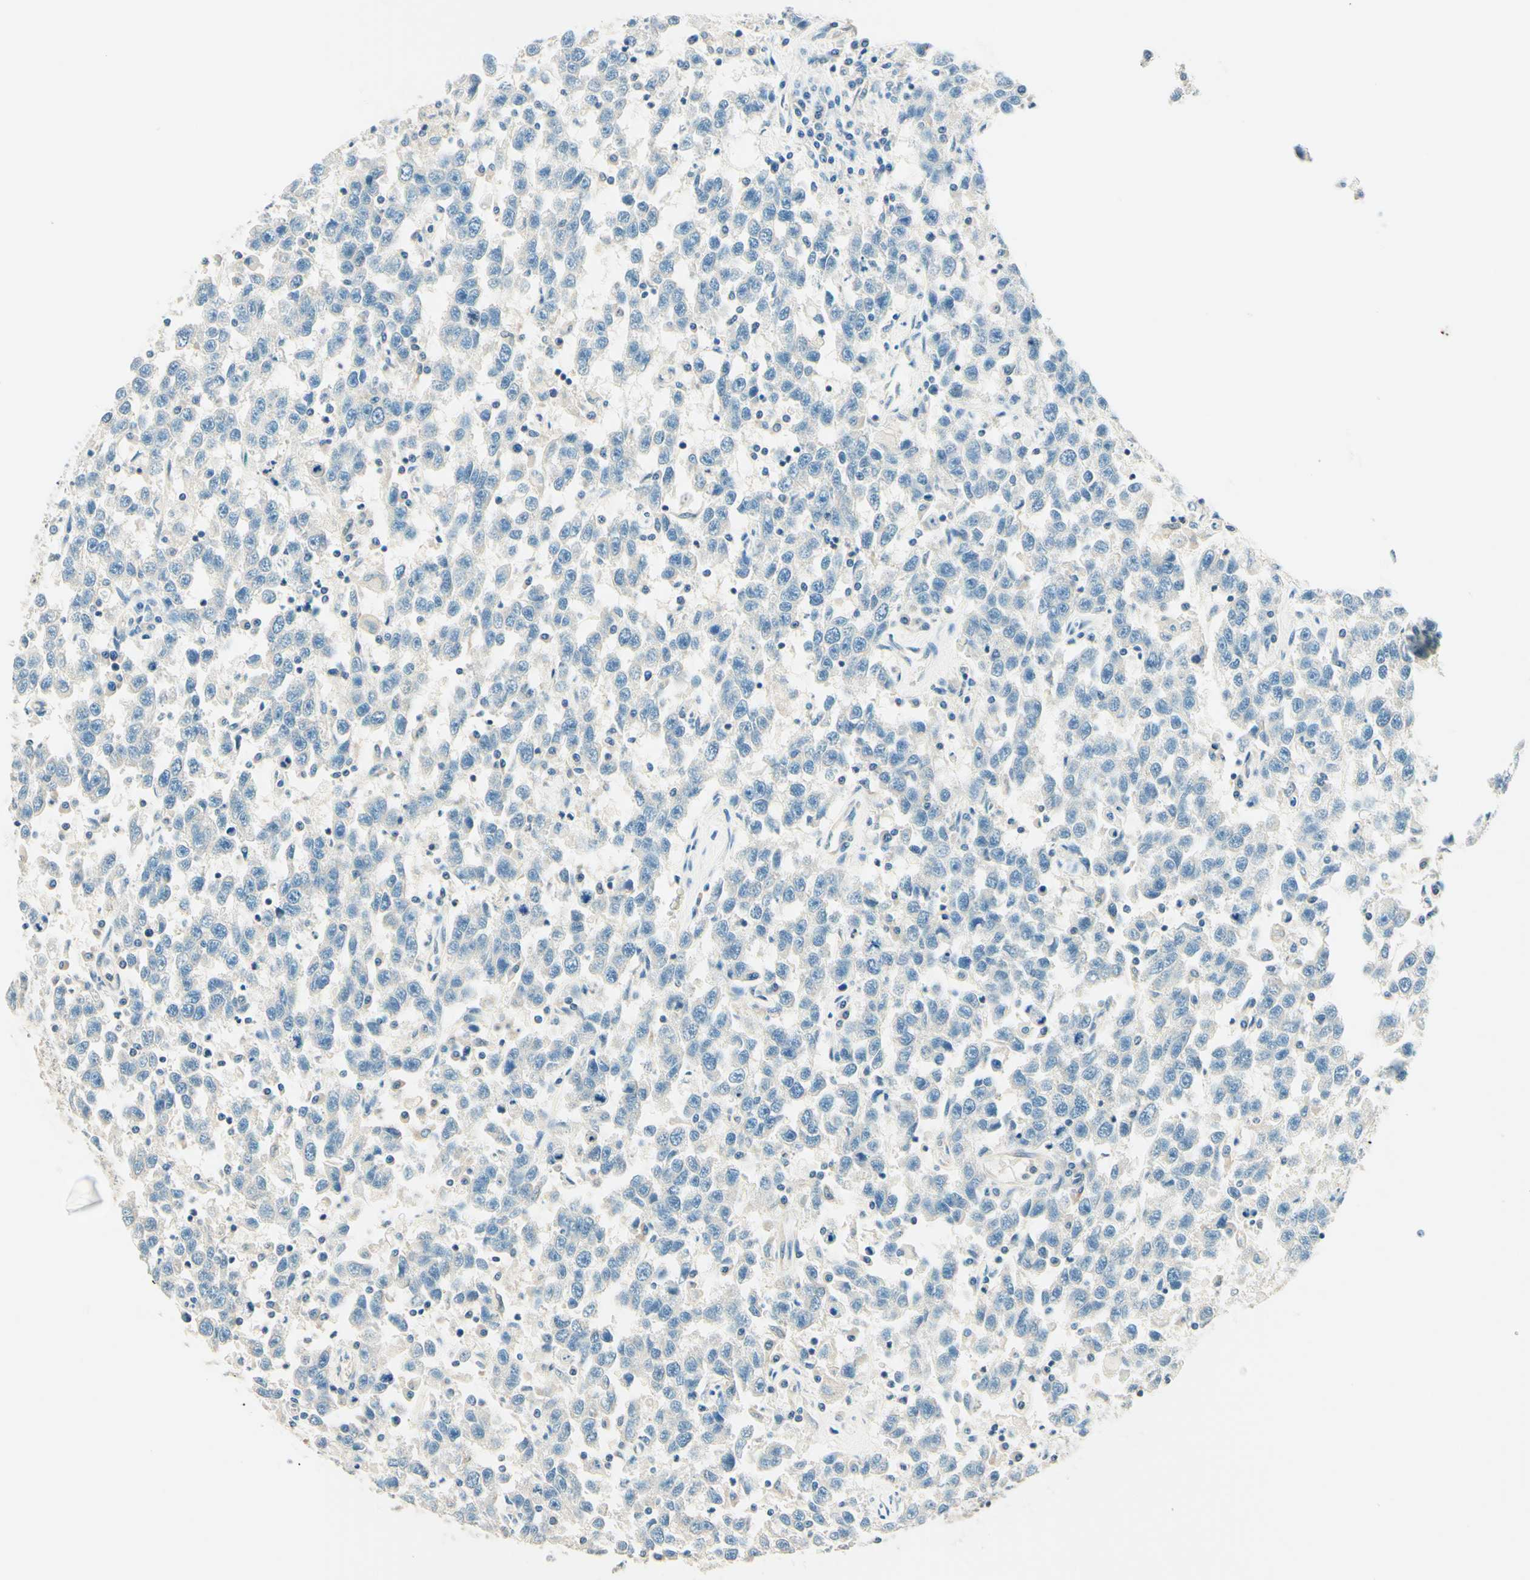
{"staining": {"intensity": "negative", "quantity": "none", "location": "none"}, "tissue": "testis cancer", "cell_type": "Tumor cells", "image_type": "cancer", "snomed": [{"axis": "morphology", "description": "Seminoma, NOS"}, {"axis": "topography", "description": "Testis"}], "caption": "Immunohistochemistry of human testis cancer reveals no expression in tumor cells.", "gene": "TAOK2", "patient": {"sex": "male", "age": 41}}